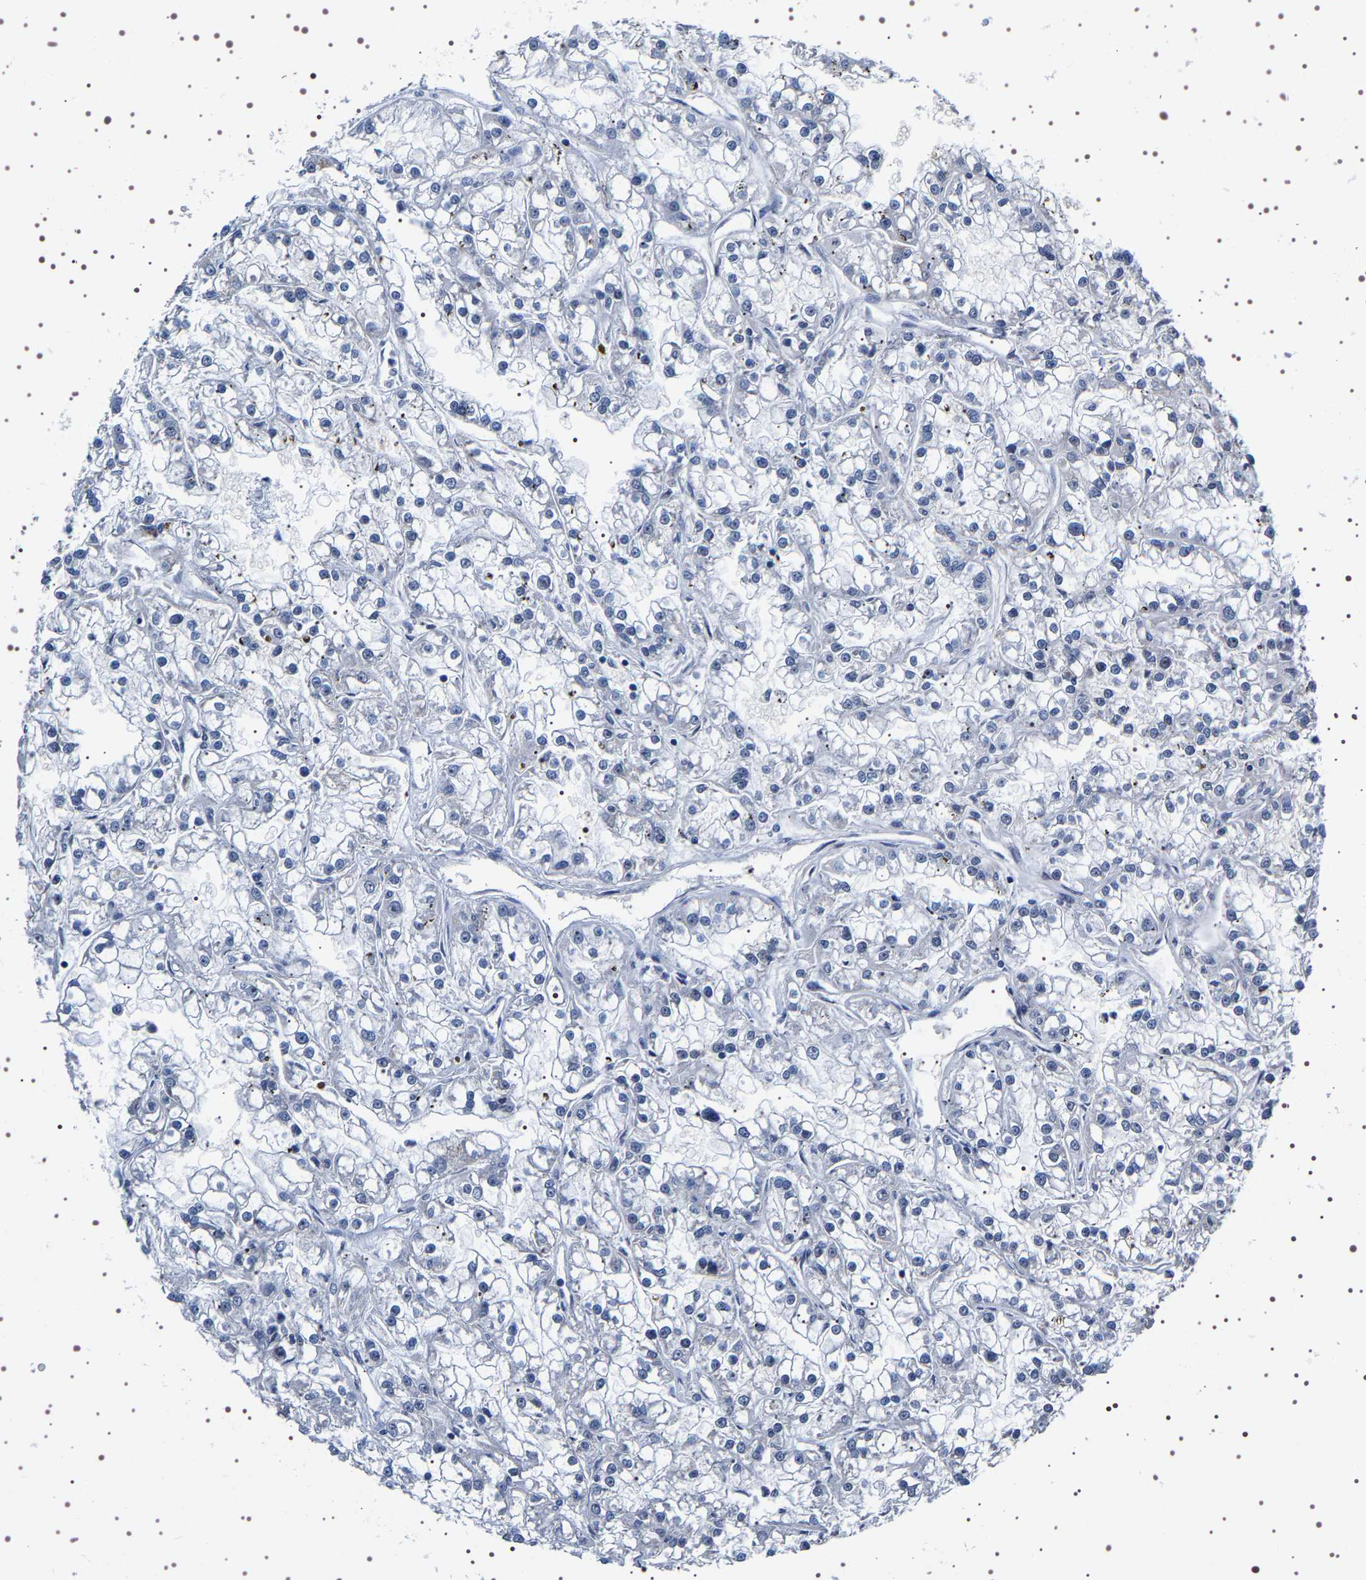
{"staining": {"intensity": "negative", "quantity": "none", "location": "none"}, "tissue": "renal cancer", "cell_type": "Tumor cells", "image_type": "cancer", "snomed": [{"axis": "morphology", "description": "Adenocarcinoma, NOS"}, {"axis": "topography", "description": "Kidney"}], "caption": "Tumor cells are negative for protein expression in human renal cancer (adenocarcinoma). (DAB (3,3'-diaminobenzidine) immunohistochemistry, high magnification).", "gene": "GNL3", "patient": {"sex": "female", "age": 52}}